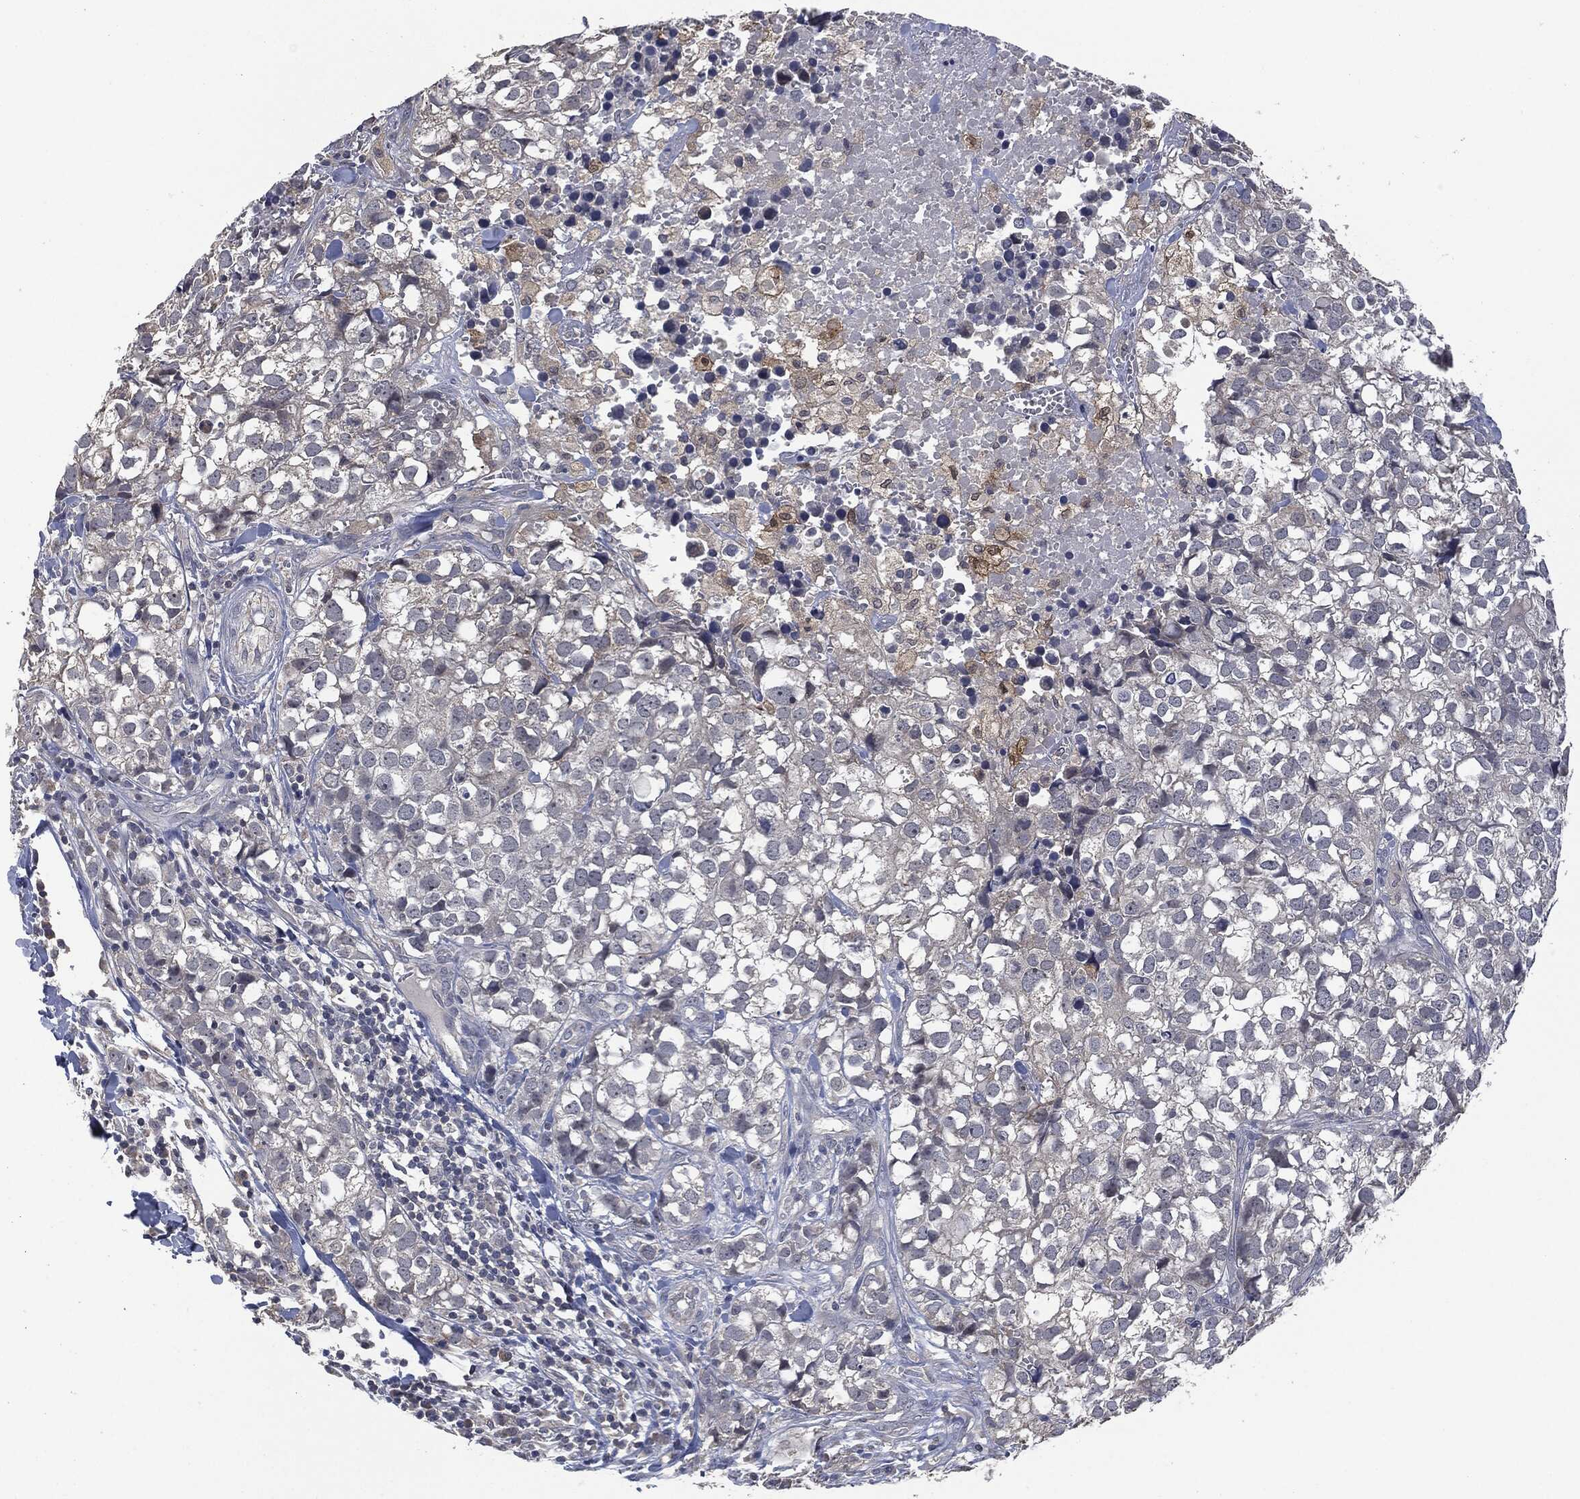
{"staining": {"intensity": "negative", "quantity": "none", "location": "none"}, "tissue": "breast cancer", "cell_type": "Tumor cells", "image_type": "cancer", "snomed": [{"axis": "morphology", "description": "Duct carcinoma"}, {"axis": "topography", "description": "Breast"}], "caption": "High power microscopy photomicrograph of an immunohistochemistry histopathology image of intraductal carcinoma (breast), revealing no significant expression in tumor cells.", "gene": "IL1RN", "patient": {"sex": "female", "age": 30}}